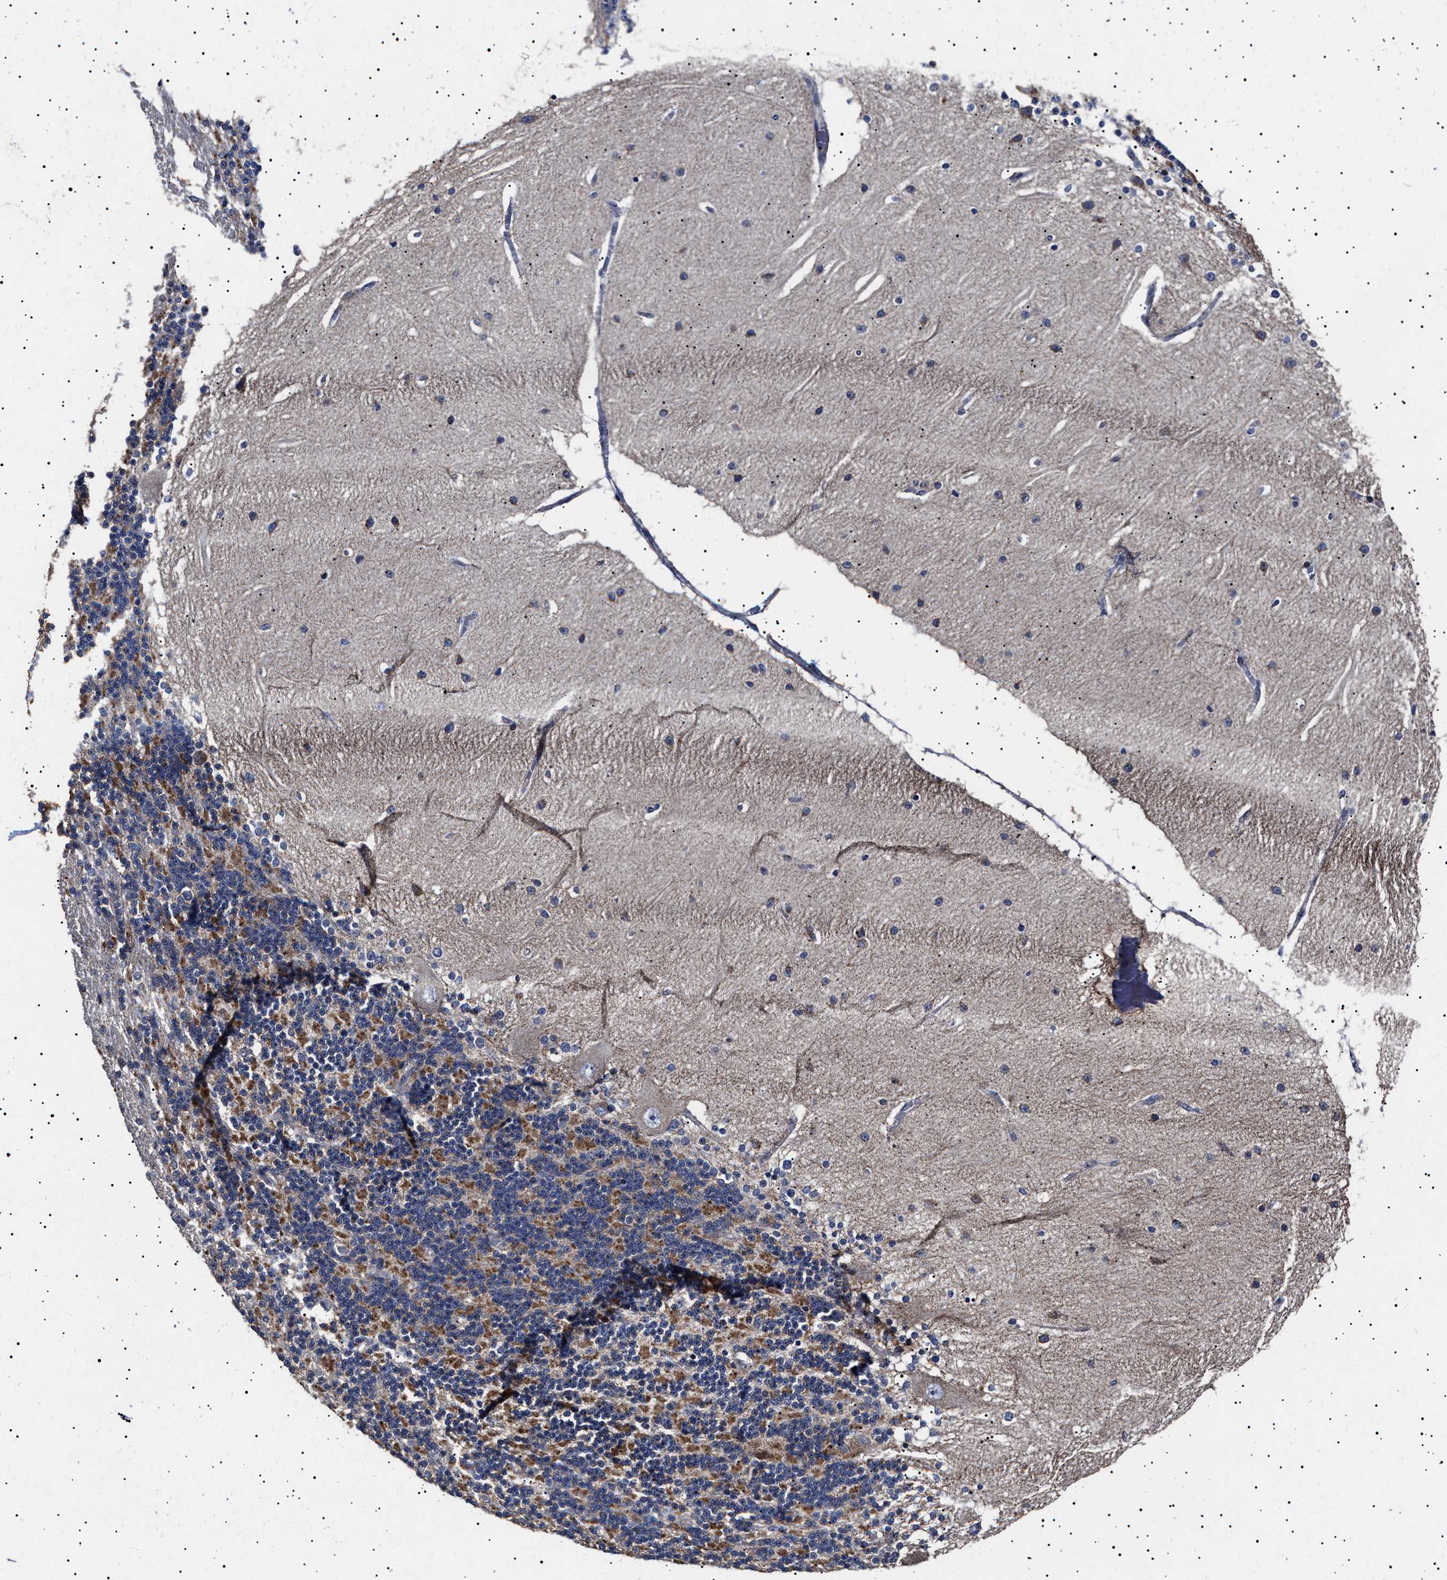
{"staining": {"intensity": "moderate", "quantity": "25%-75%", "location": "cytoplasmic/membranous"}, "tissue": "cerebellum", "cell_type": "Cells in granular layer", "image_type": "normal", "snomed": [{"axis": "morphology", "description": "Normal tissue, NOS"}, {"axis": "topography", "description": "Cerebellum"}], "caption": "Brown immunohistochemical staining in benign human cerebellum demonstrates moderate cytoplasmic/membranous positivity in about 25%-75% of cells in granular layer. (IHC, brightfield microscopy, high magnification).", "gene": "RAB34", "patient": {"sex": "female", "age": 54}}